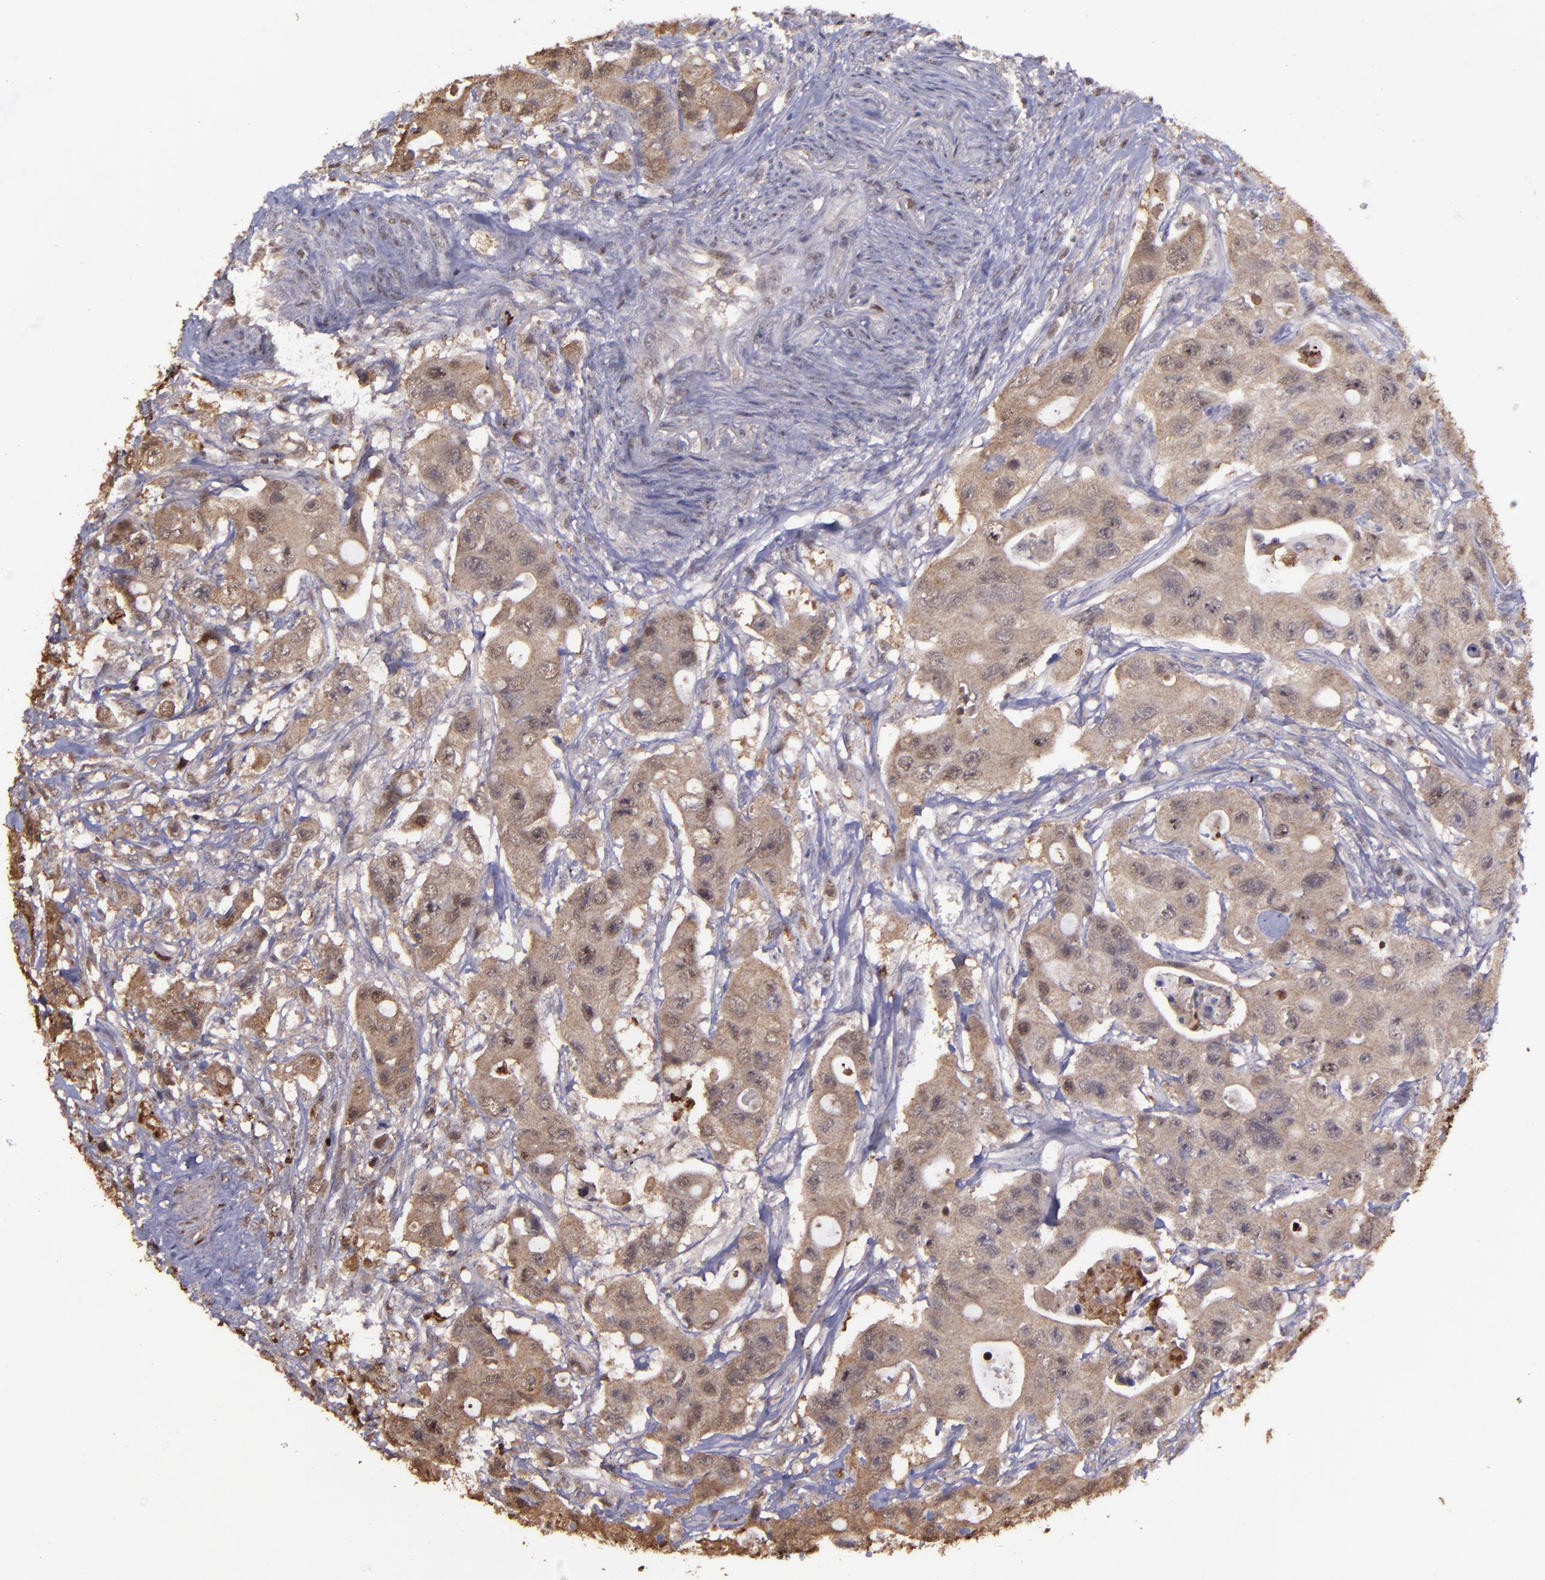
{"staining": {"intensity": "moderate", "quantity": ">75%", "location": "cytoplasmic/membranous"}, "tissue": "colorectal cancer", "cell_type": "Tumor cells", "image_type": "cancer", "snomed": [{"axis": "morphology", "description": "Adenocarcinoma, NOS"}, {"axis": "topography", "description": "Colon"}], "caption": "An image of human colorectal cancer (adenocarcinoma) stained for a protein shows moderate cytoplasmic/membranous brown staining in tumor cells.", "gene": "SERPINF2", "patient": {"sex": "female", "age": 46}}